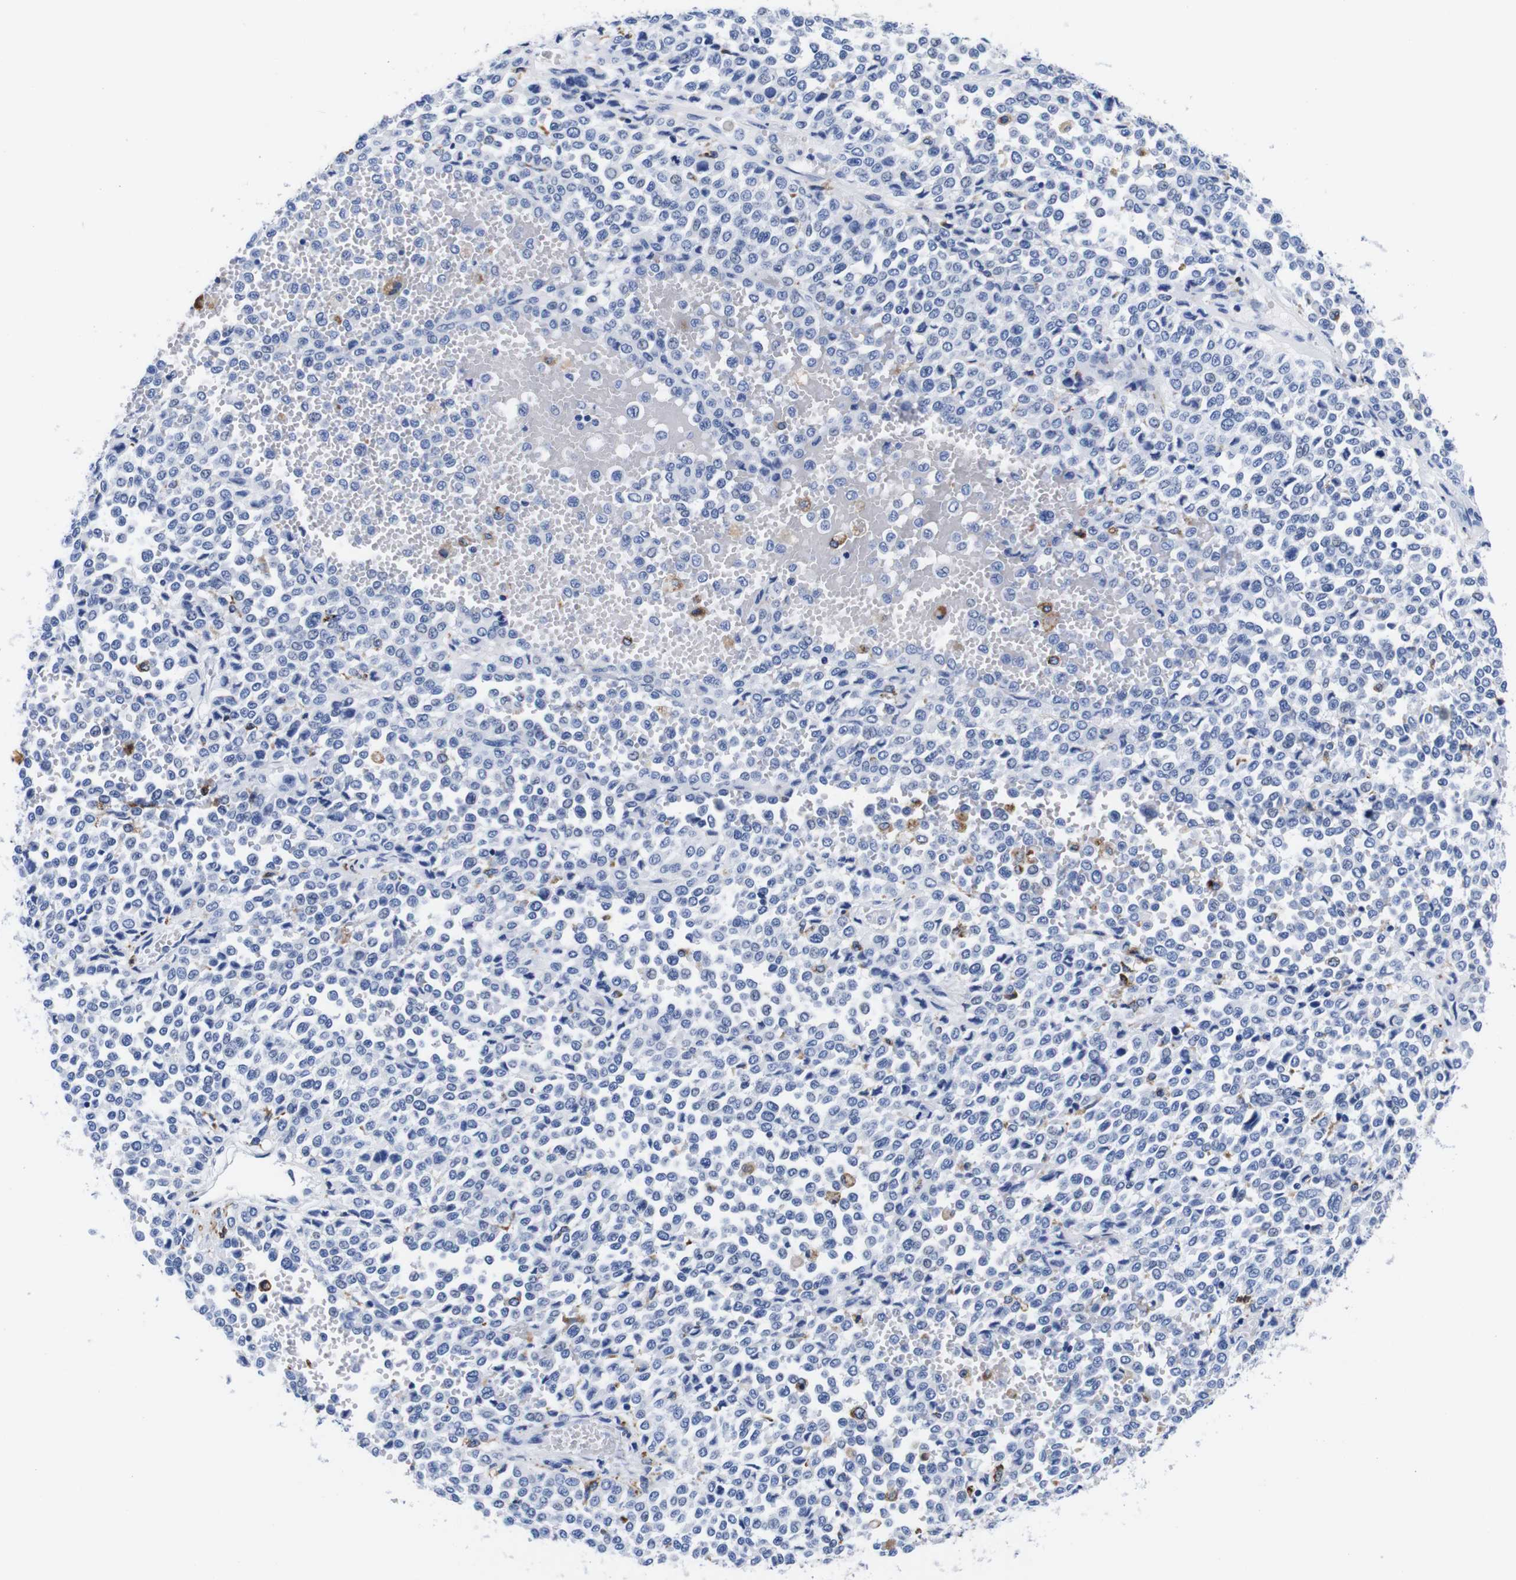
{"staining": {"intensity": "negative", "quantity": "none", "location": "none"}, "tissue": "melanoma", "cell_type": "Tumor cells", "image_type": "cancer", "snomed": [{"axis": "morphology", "description": "Malignant melanoma, Metastatic site"}, {"axis": "topography", "description": "Pancreas"}], "caption": "Immunohistochemistry of human malignant melanoma (metastatic site) exhibits no staining in tumor cells.", "gene": "HLA-DMB", "patient": {"sex": "female", "age": 30}}